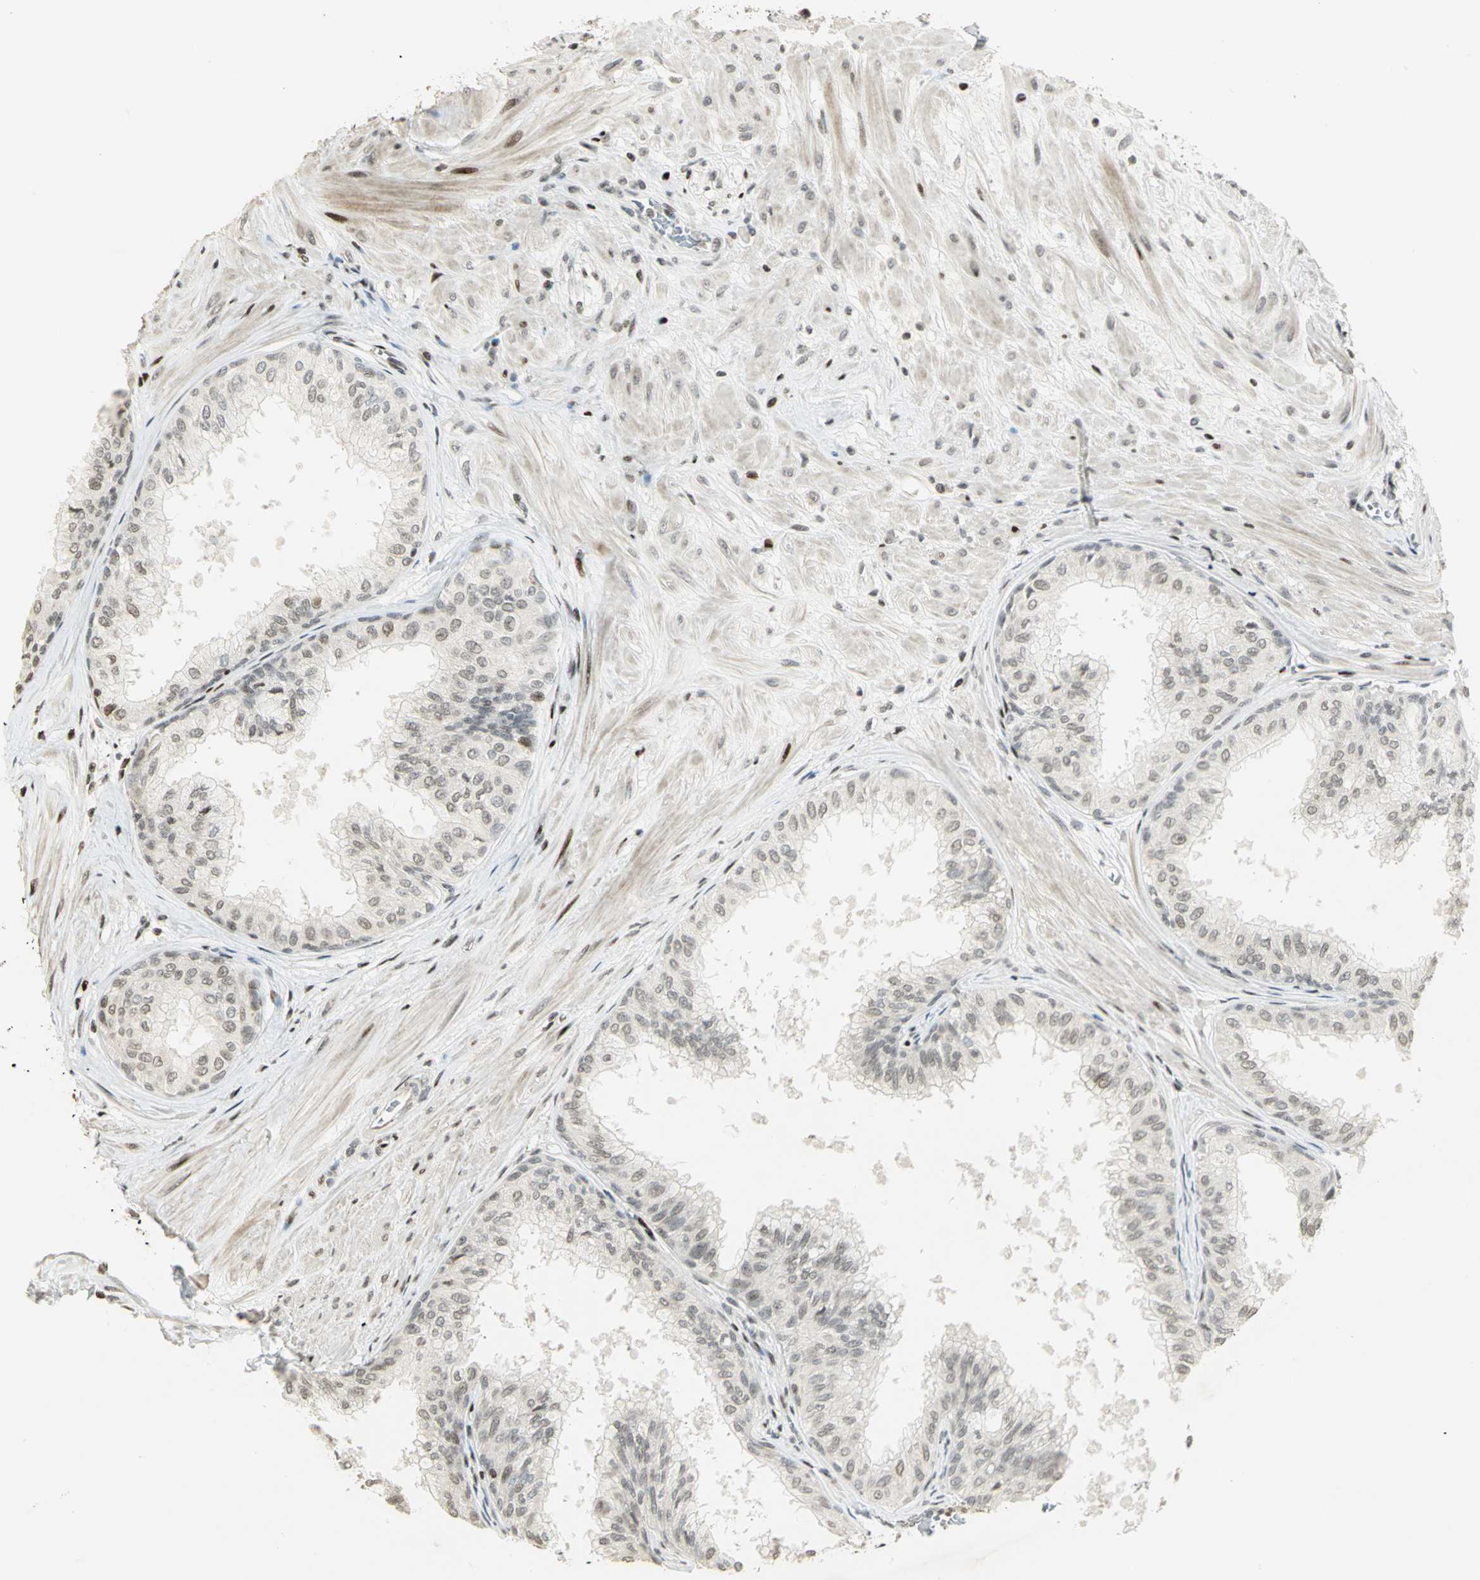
{"staining": {"intensity": "weak", "quantity": "<25%", "location": "nuclear"}, "tissue": "prostate", "cell_type": "Glandular cells", "image_type": "normal", "snomed": [{"axis": "morphology", "description": "Normal tissue, NOS"}, {"axis": "topography", "description": "Prostate"}, {"axis": "topography", "description": "Seminal veicle"}], "caption": "The image exhibits no staining of glandular cells in normal prostate.", "gene": "KDM1A", "patient": {"sex": "male", "age": 60}}